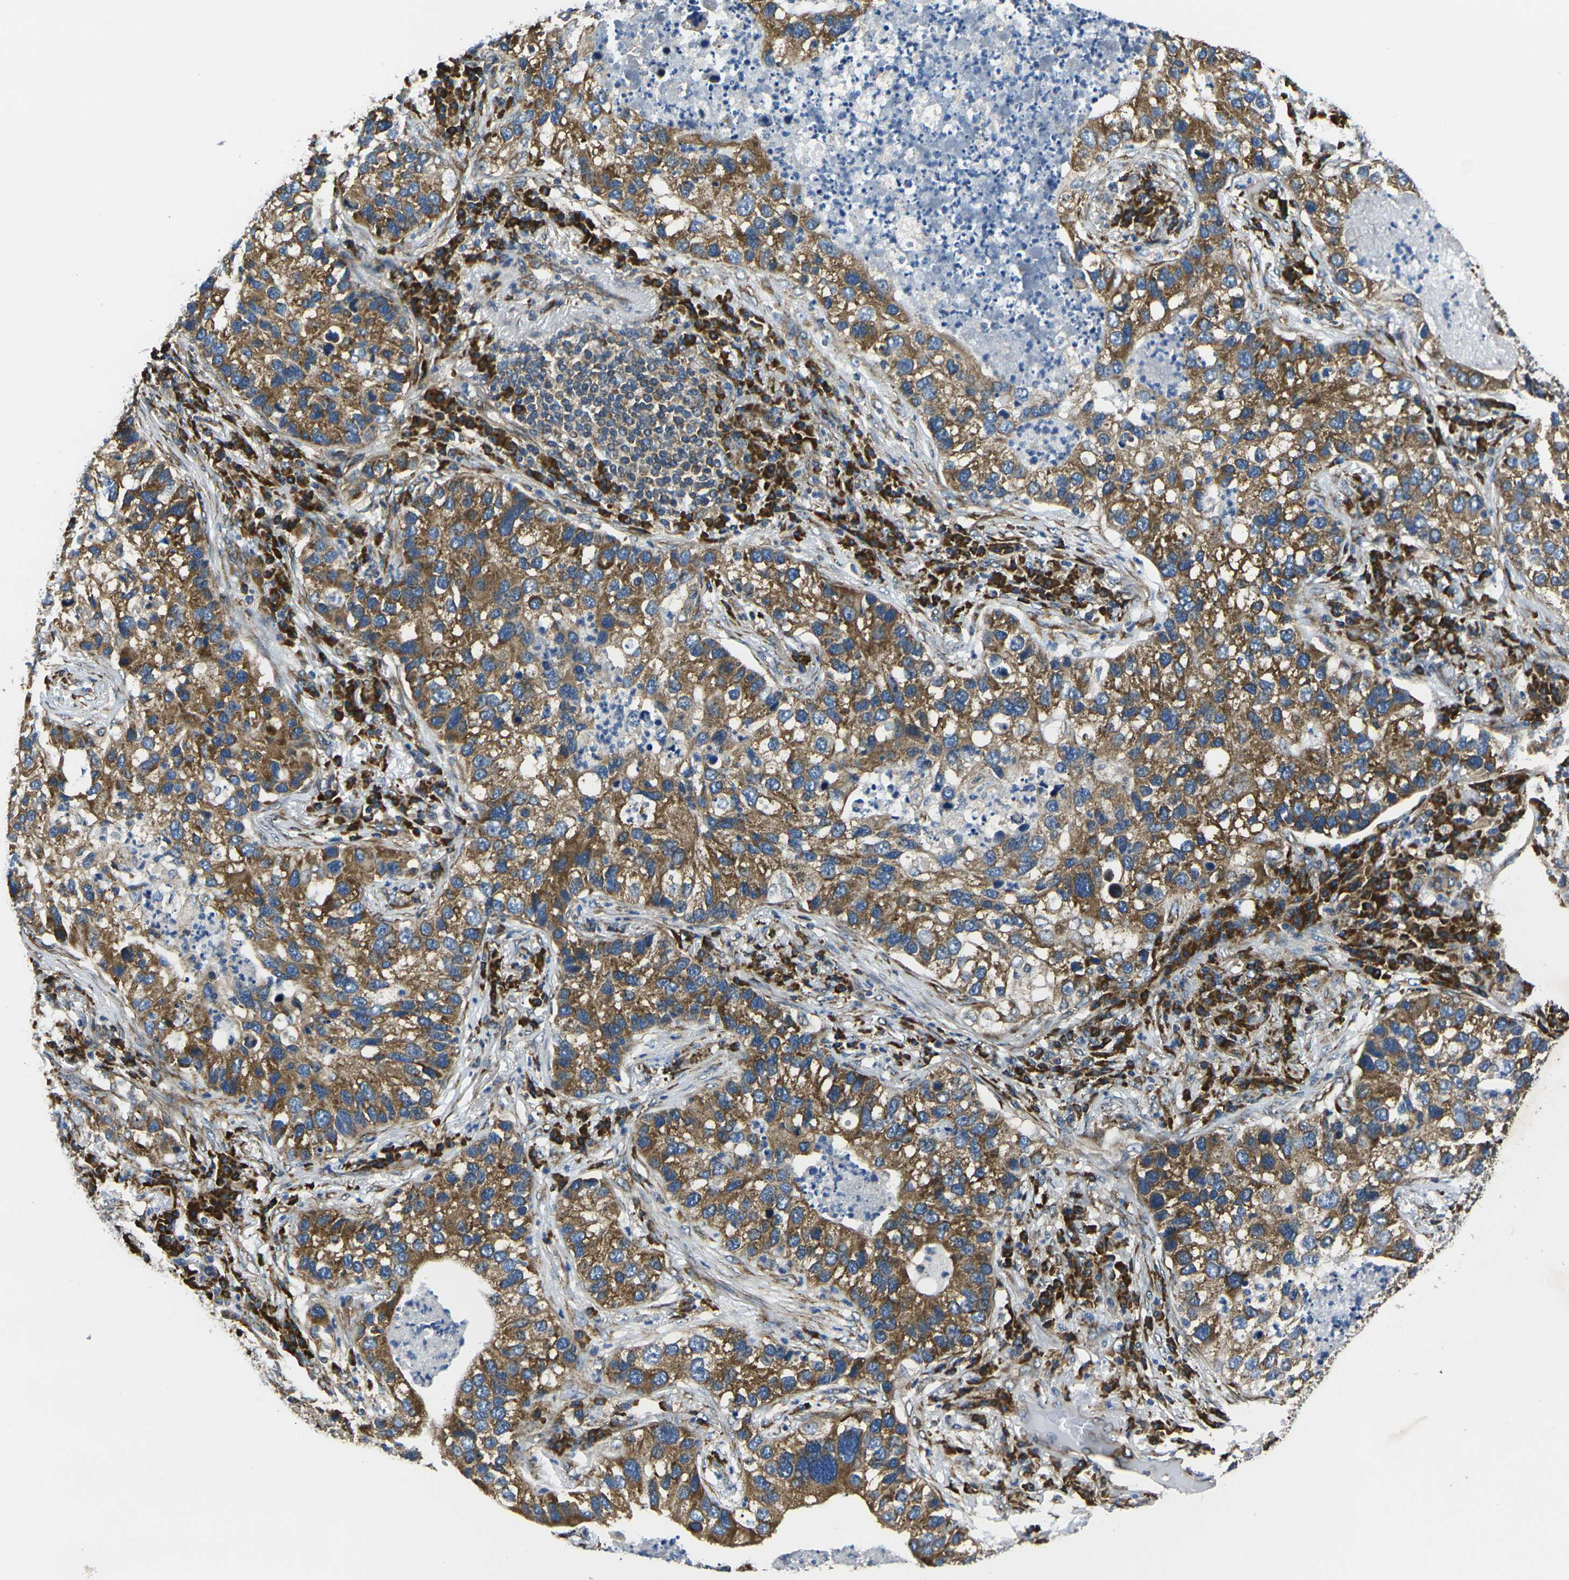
{"staining": {"intensity": "strong", "quantity": ">75%", "location": "cytoplasmic/membranous"}, "tissue": "lung cancer", "cell_type": "Tumor cells", "image_type": "cancer", "snomed": [{"axis": "morphology", "description": "Normal tissue, NOS"}, {"axis": "morphology", "description": "Adenocarcinoma, NOS"}, {"axis": "topography", "description": "Bronchus"}, {"axis": "topography", "description": "Lung"}], "caption": "Immunohistochemistry micrograph of human lung cancer stained for a protein (brown), which shows high levels of strong cytoplasmic/membranous expression in about >75% of tumor cells.", "gene": "RPSA", "patient": {"sex": "male", "age": 54}}